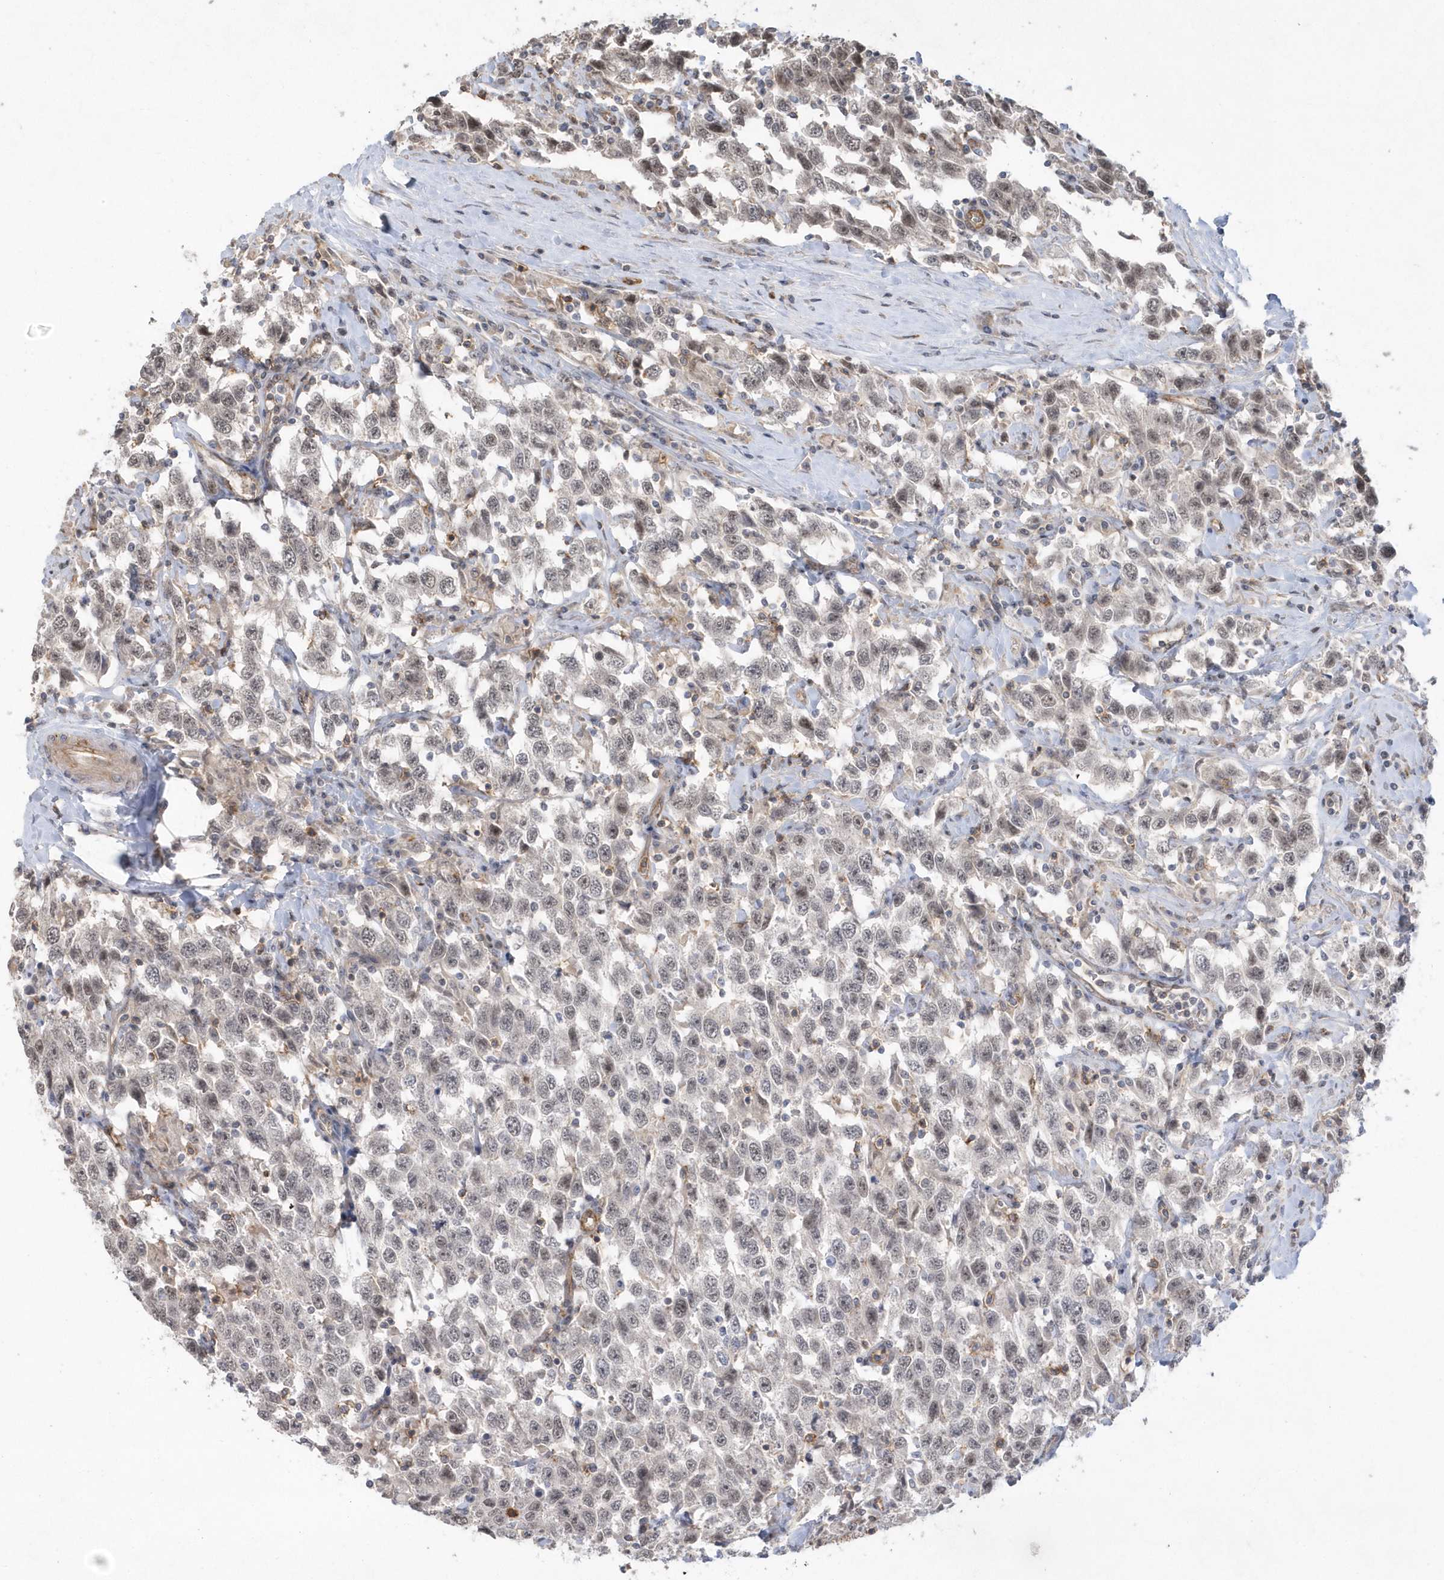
{"staining": {"intensity": "weak", "quantity": "<25%", "location": "cytoplasmic/membranous"}, "tissue": "testis cancer", "cell_type": "Tumor cells", "image_type": "cancer", "snomed": [{"axis": "morphology", "description": "Seminoma, NOS"}, {"axis": "topography", "description": "Testis"}], "caption": "Testis seminoma was stained to show a protein in brown. There is no significant expression in tumor cells.", "gene": "CRIP3", "patient": {"sex": "male", "age": 41}}